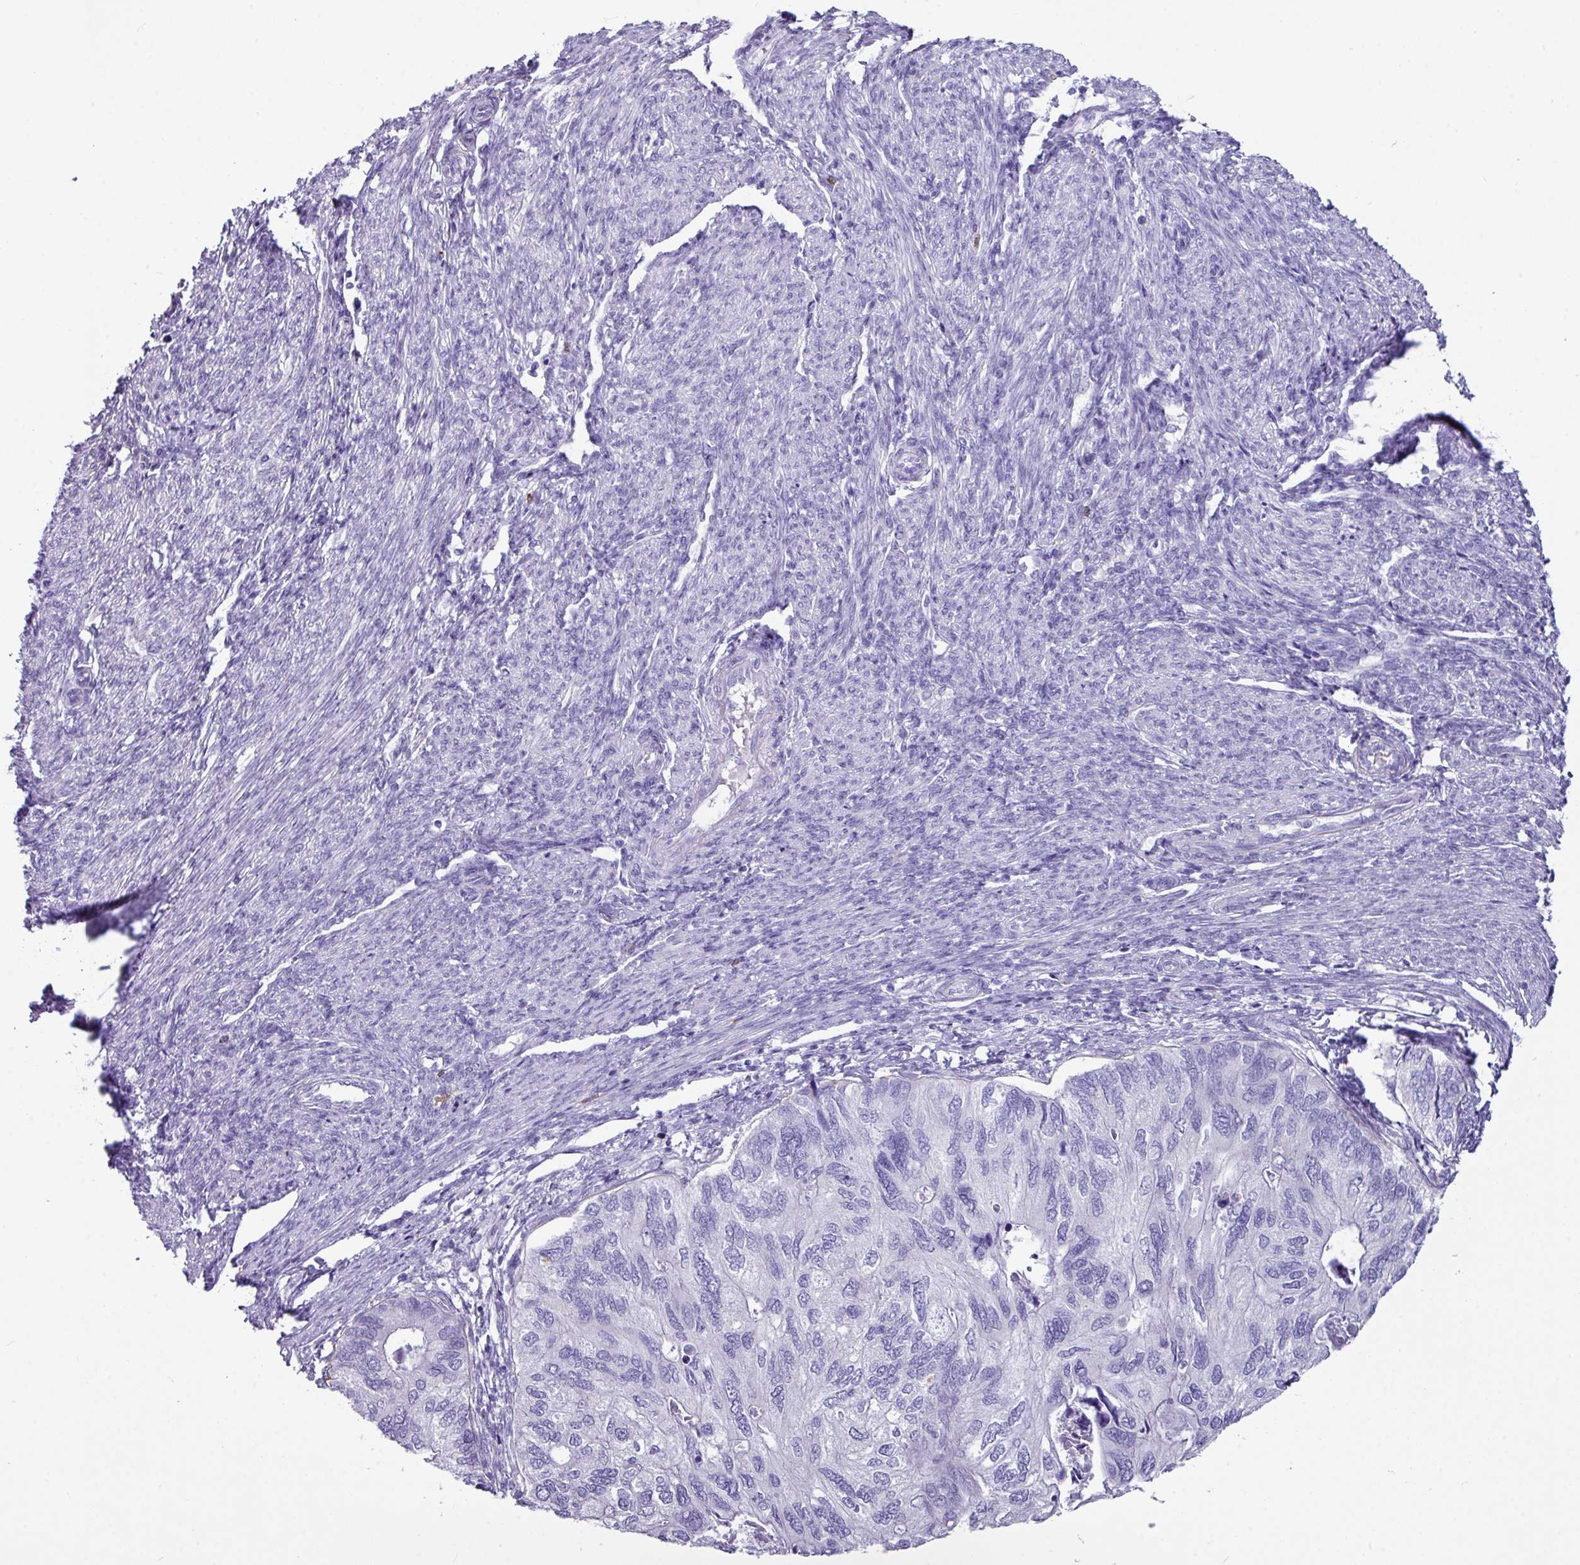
{"staining": {"intensity": "negative", "quantity": "none", "location": "none"}, "tissue": "endometrial cancer", "cell_type": "Tumor cells", "image_type": "cancer", "snomed": [{"axis": "morphology", "description": "Carcinoma, NOS"}, {"axis": "topography", "description": "Uterus"}], "caption": "Tumor cells are negative for protein expression in human endometrial cancer (carcinoma).", "gene": "ZNF524", "patient": {"sex": "female", "age": 76}}